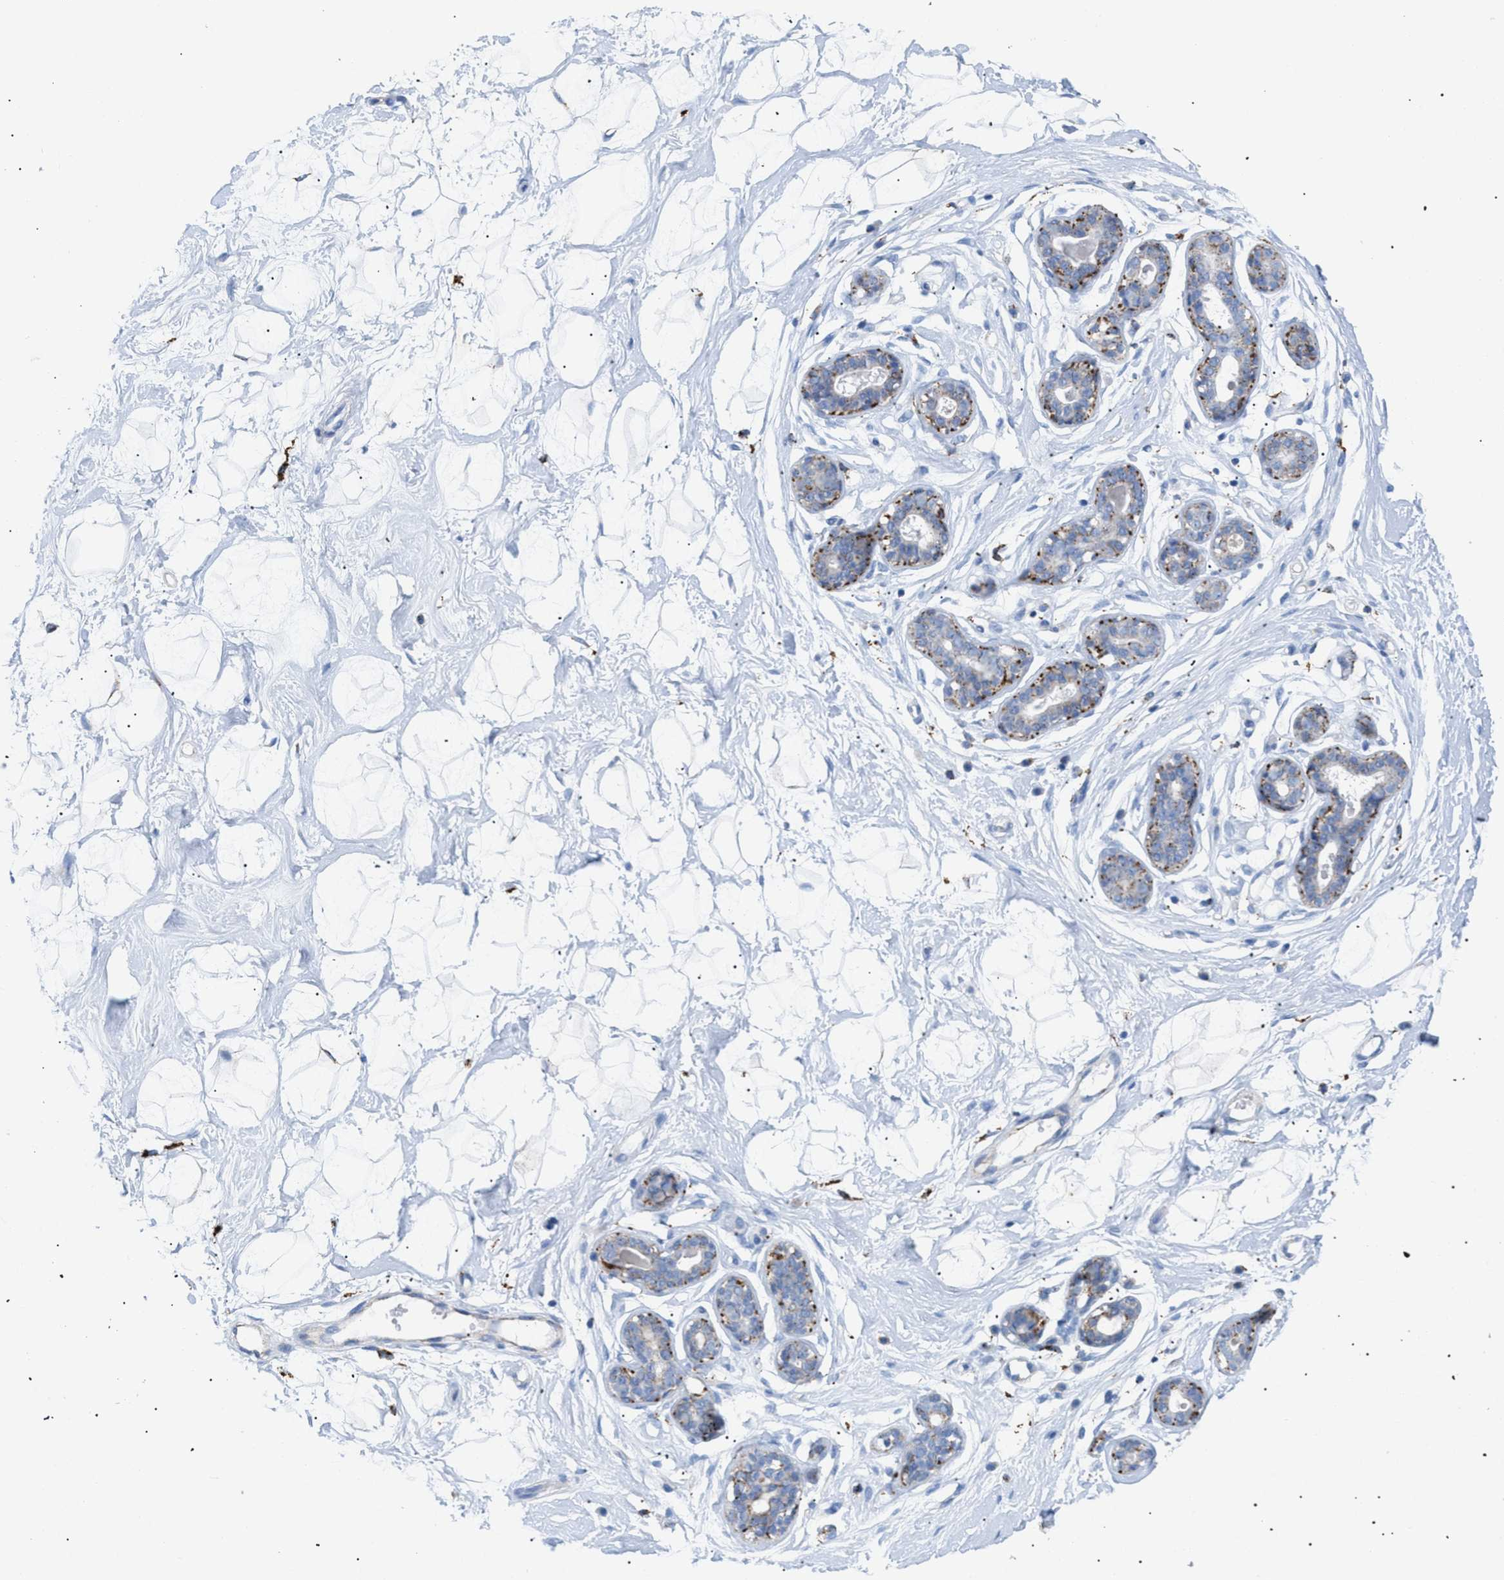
{"staining": {"intensity": "negative", "quantity": "none", "location": "none"}, "tissue": "breast", "cell_type": "Adipocytes", "image_type": "normal", "snomed": [{"axis": "morphology", "description": "Normal tissue, NOS"}, {"axis": "topography", "description": "Breast"}], "caption": "An image of human breast is negative for staining in adipocytes. The staining is performed using DAB brown chromogen with nuclei counter-stained in using hematoxylin.", "gene": "DRAM2", "patient": {"sex": "female", "age": 23}}